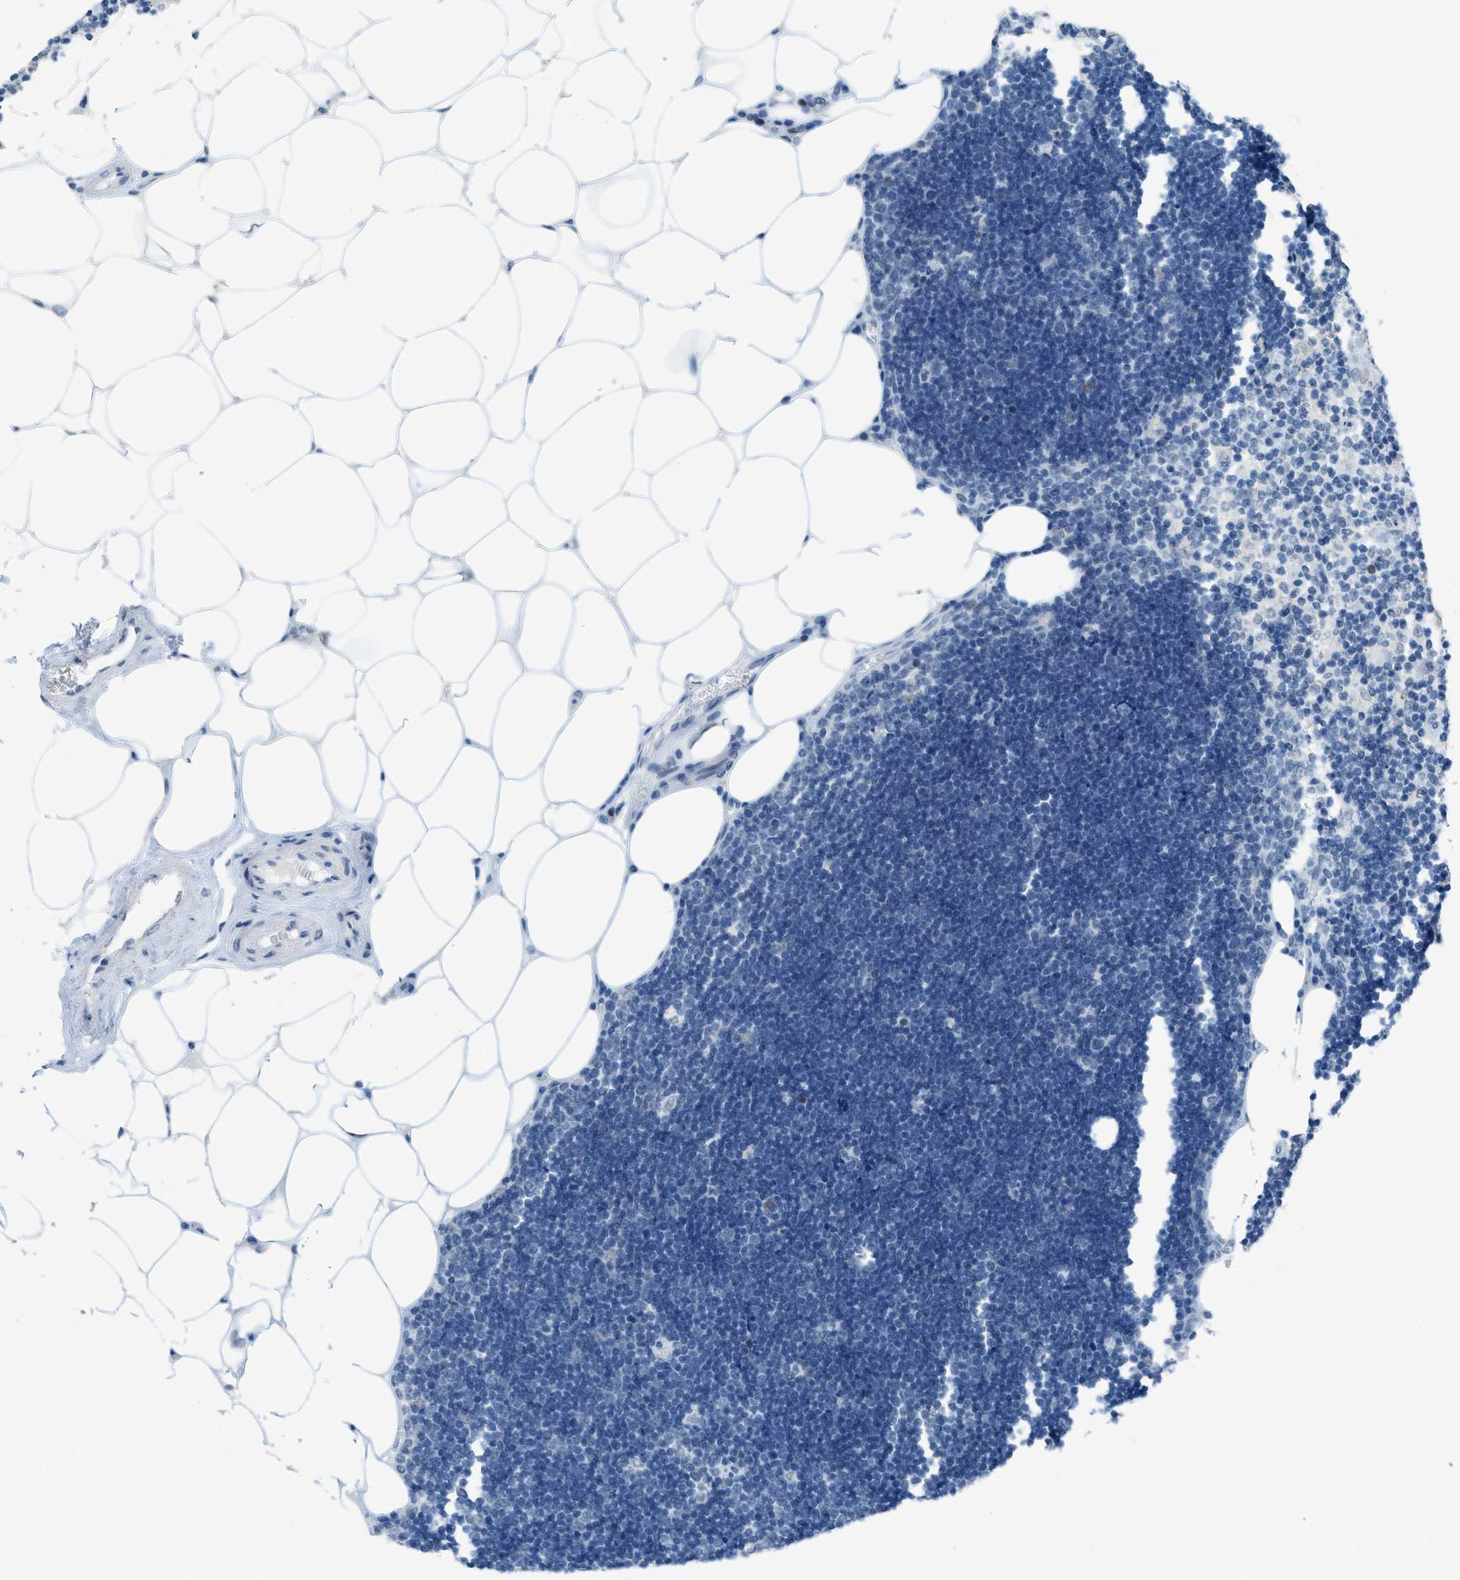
{"staining": {"intensity": "weak", "quantity": "<25%", "location": "nuclear"}, "tissue": "lymph node", "cell_type": "Germinal center cells", "image_type": "normal", "snomed": [{"axis": "morphology", "description": "Normal tissue, NOS"}, {"axis": "topography", "description": "Lymph node"}], "caption": "DAB (3,3'-diaminobenzidine) immunohistochemical staining of benign lymph node shows no significant staining in germinal center cells. (DAB (3,3'-diaminobenzidine) IHC visualized using brightfield microscopy, high magnification).", "gene": "TTC13", "patient": {"sex": "male", "age": 33}}